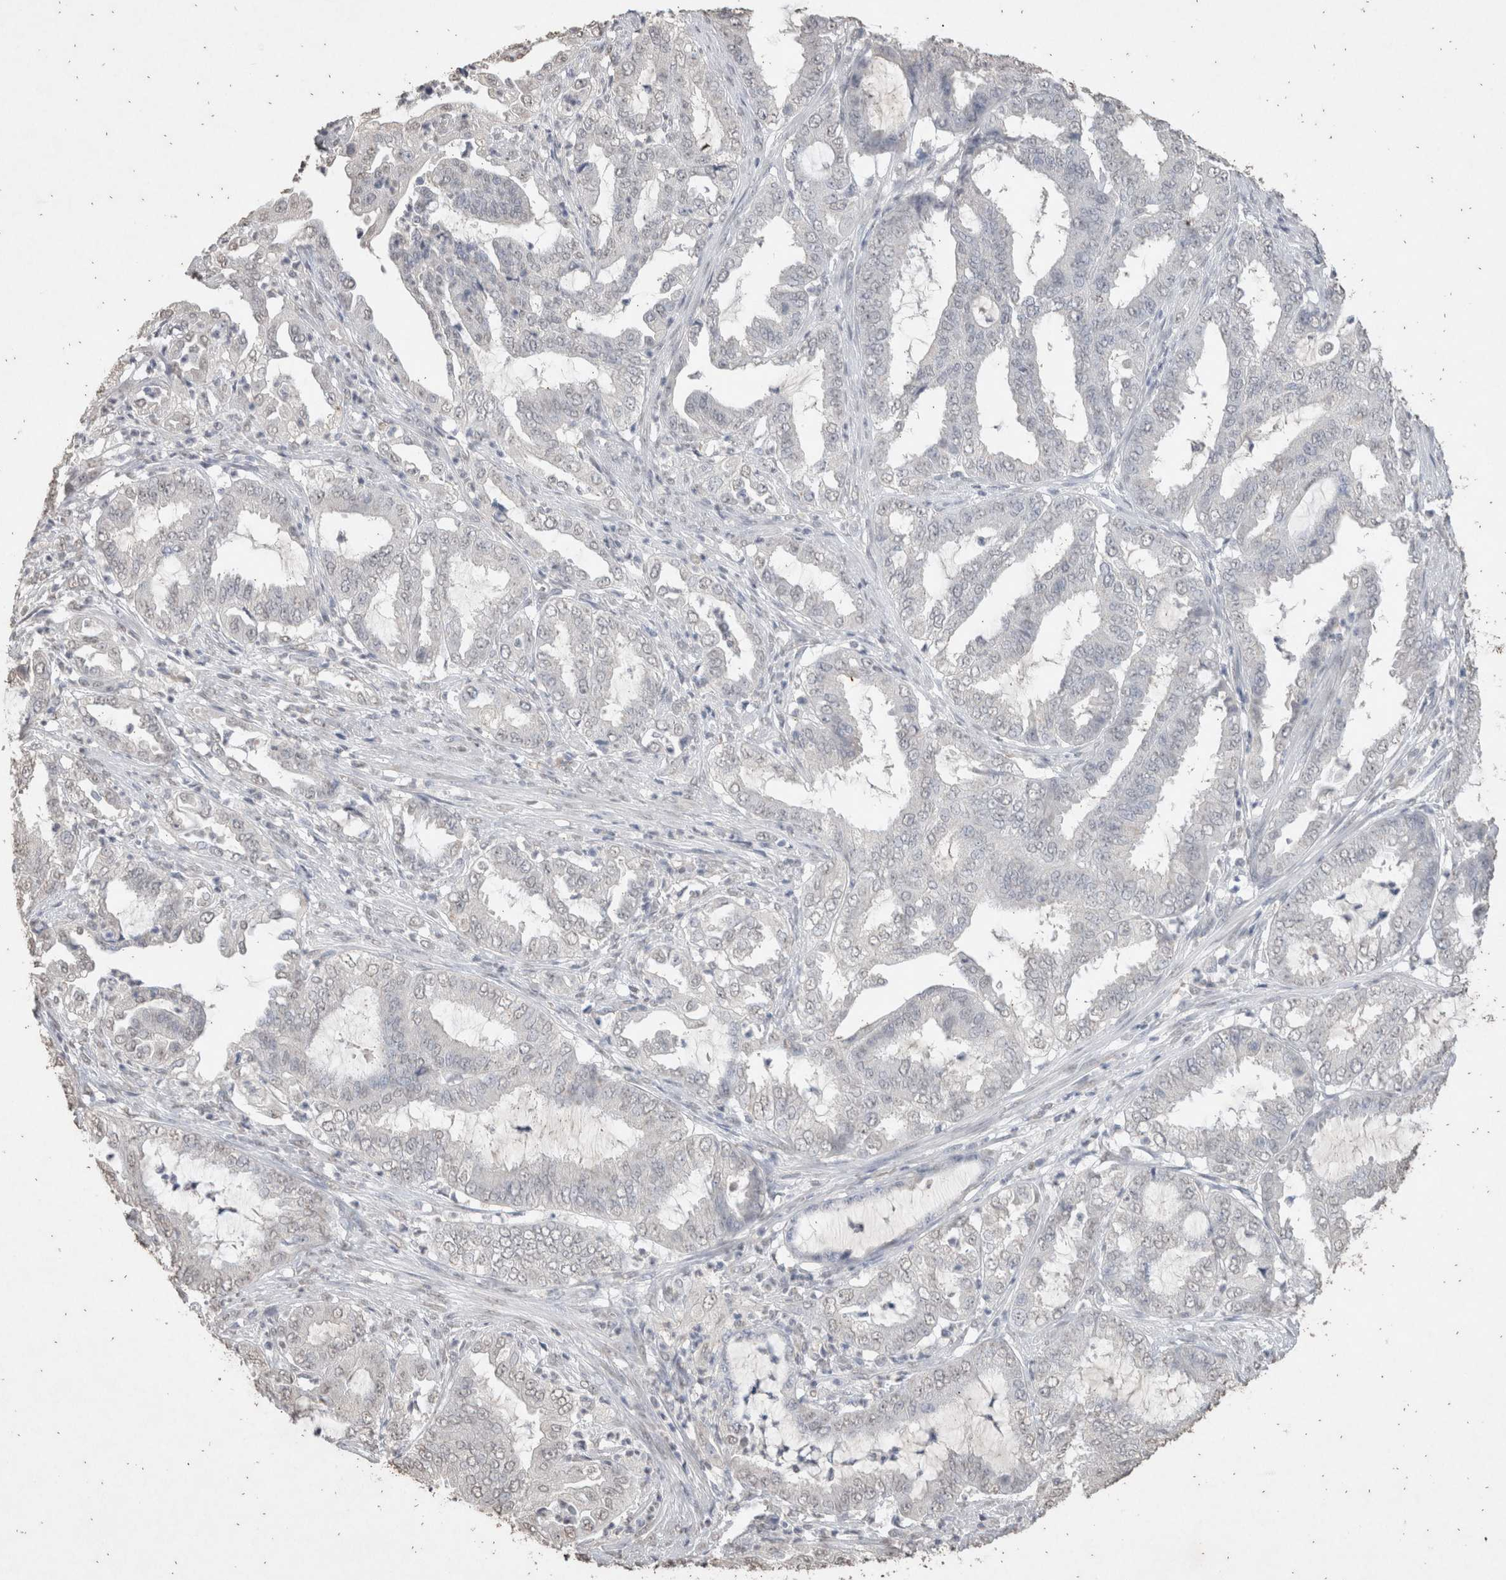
{"staining": {"intensity": "negative", "quantity": "none", "location": "none"}, "tissue": "endometrial cancer", "cell_type": "Tumor cells", "image_type": "cancer", "snomed": [{"axis": "morphology", "description": "Adenocarcinoma, NOS"}, {"axis": "topography", "description": "Endometrium"}], "caption": "Immunohistochemistry (IHC) of human adenocarcinoma (endometrial) reveals no expression in tumor cells.", "gene": "LGALS2", "patient": {"sex": "female", "age": 51}}